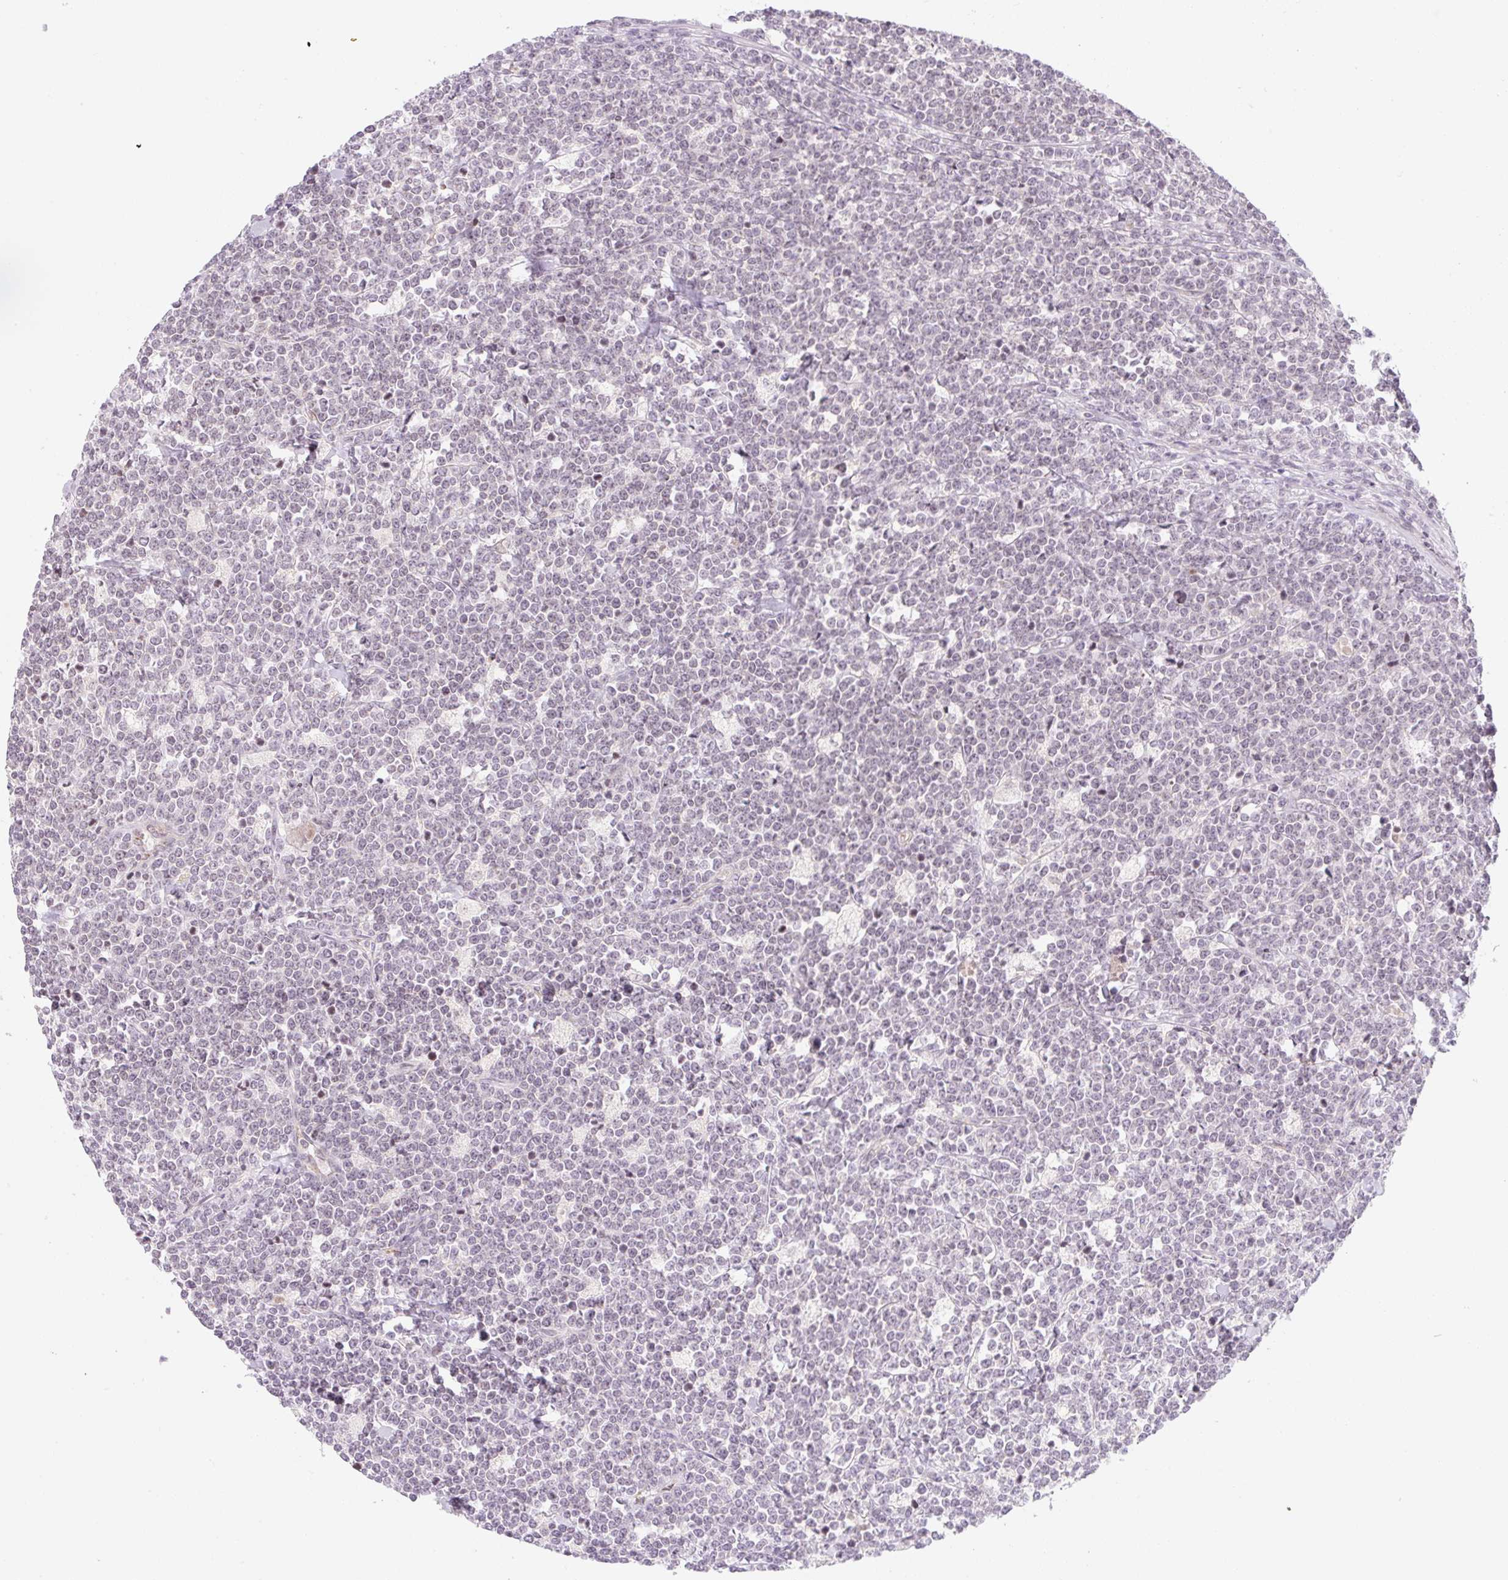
{"staining": {"intensity": "negative", "quantity": "none", "location": "none"}, "tissue": "lymphoma", "cell_type": "Tumor cells", "image_type": "cancer", "snomed": [{"axis": "morphology", "description": "Malignant lymphoma, non-Hodgkin's type, High grade"}, {"axis": "topography", "description": "Small intestine"}], "caption": "Human lymphoma stained for a protein using immunohistochemistry (IHC) demonstrates no staining in tumor cells.", "gene": "CASKIN1", "patient": {"sex": "male", "age": 8}}